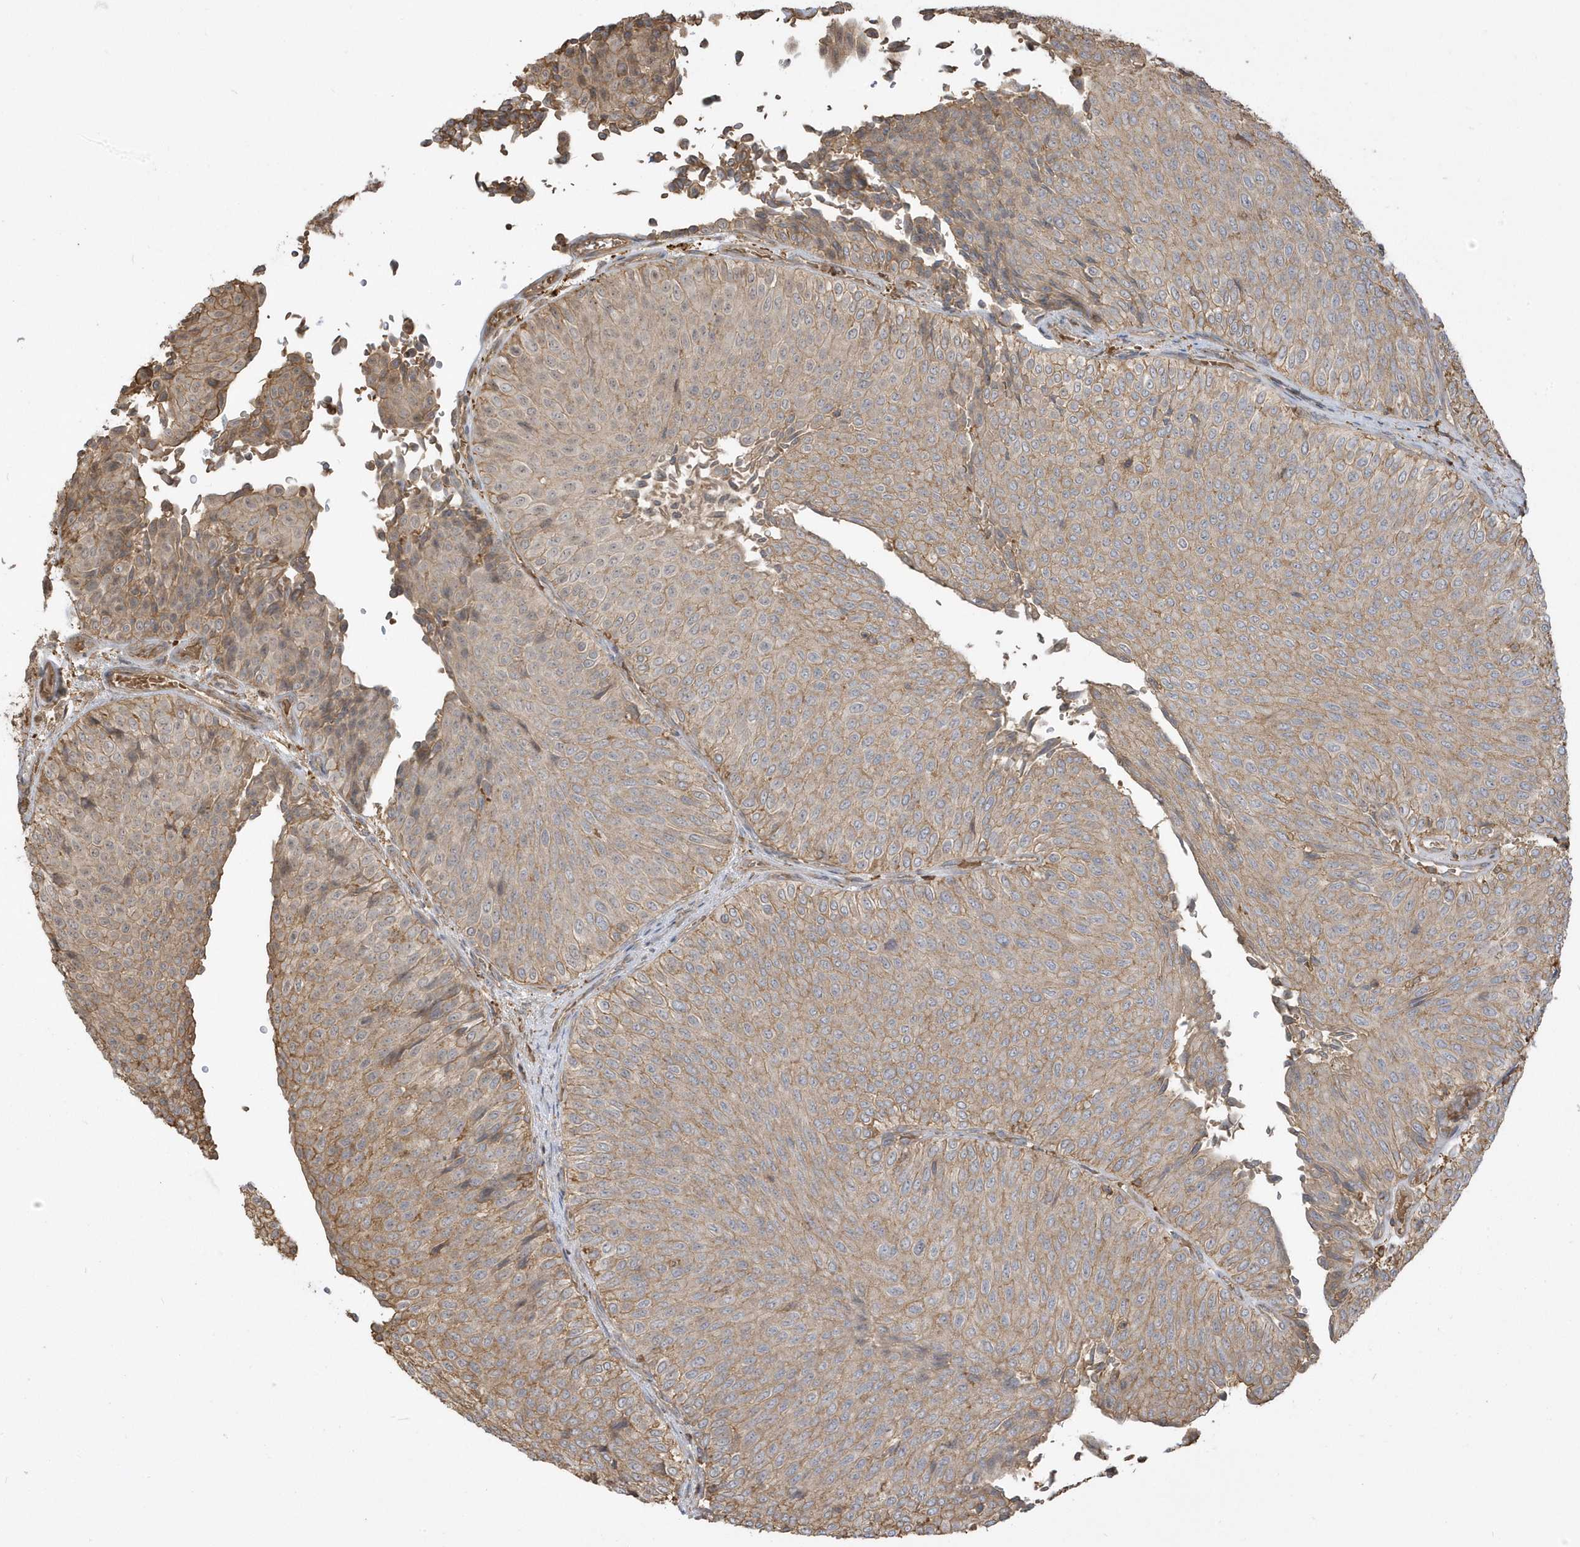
{"staining": {"intensity": "weak", "quantity": ">75%", "location": "cytoplasmic/membranous"}, "tissue": "urothelial cancer", "cell_type": "Tumor cells", "image_type": "cancer", "snomed": [{"axis": "morphology", "description": "Urothelial carcinoma, Low grade"}, {"axis": "topography", "description": "Urinary bladder"}], "caption": "The immunohistochemical stain labels weak cytoplasmic/membranous positivity in tumor cells of urothelial cancer tissue.", "gene": "ZBTB8A", "patient": {"sex": "male", "age": 78}}